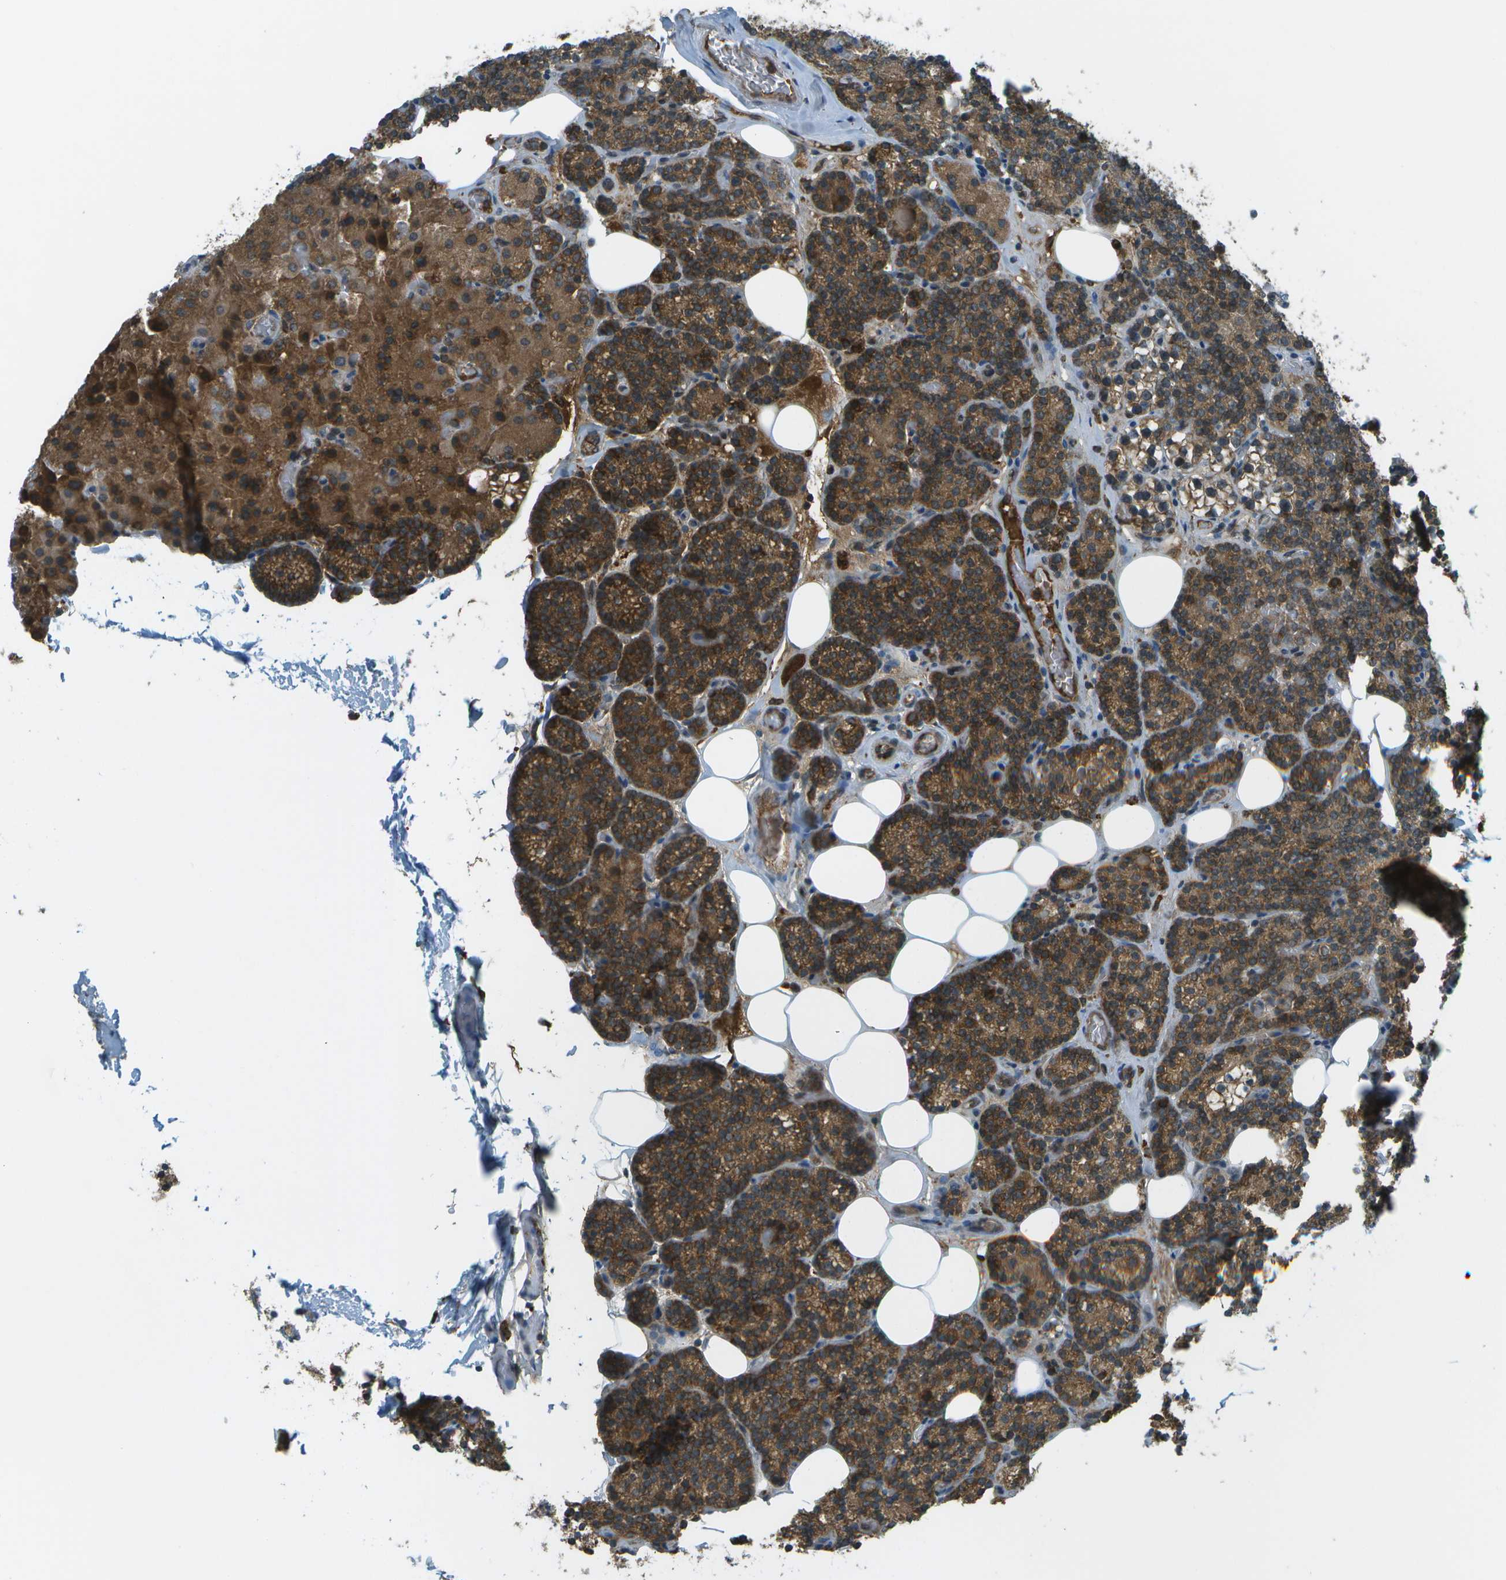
{"staining": {"intensity": "strong", "quantity": ">75%", "location": "cytoplasmic/membranous"}, "tissue": "parathyroid gland", "cell_type": "Glandular cells", "image_type": "normal", "snomed": [{"axis": "morphology", "description": "Normal tissue, NOS"}, {"axis": "morphology", "description": "Adenoma, NOS"}, {"axis": "topography", "description": "Parathyroid gland"}], "caption": "Protein expression analysis of benign parathyroid gland demonstrates strong cytoplasmic/membranous staining in approximately >75% of glandular cells.", "gene": "USP30", "patient": {"sex": "female", "age": 54}}